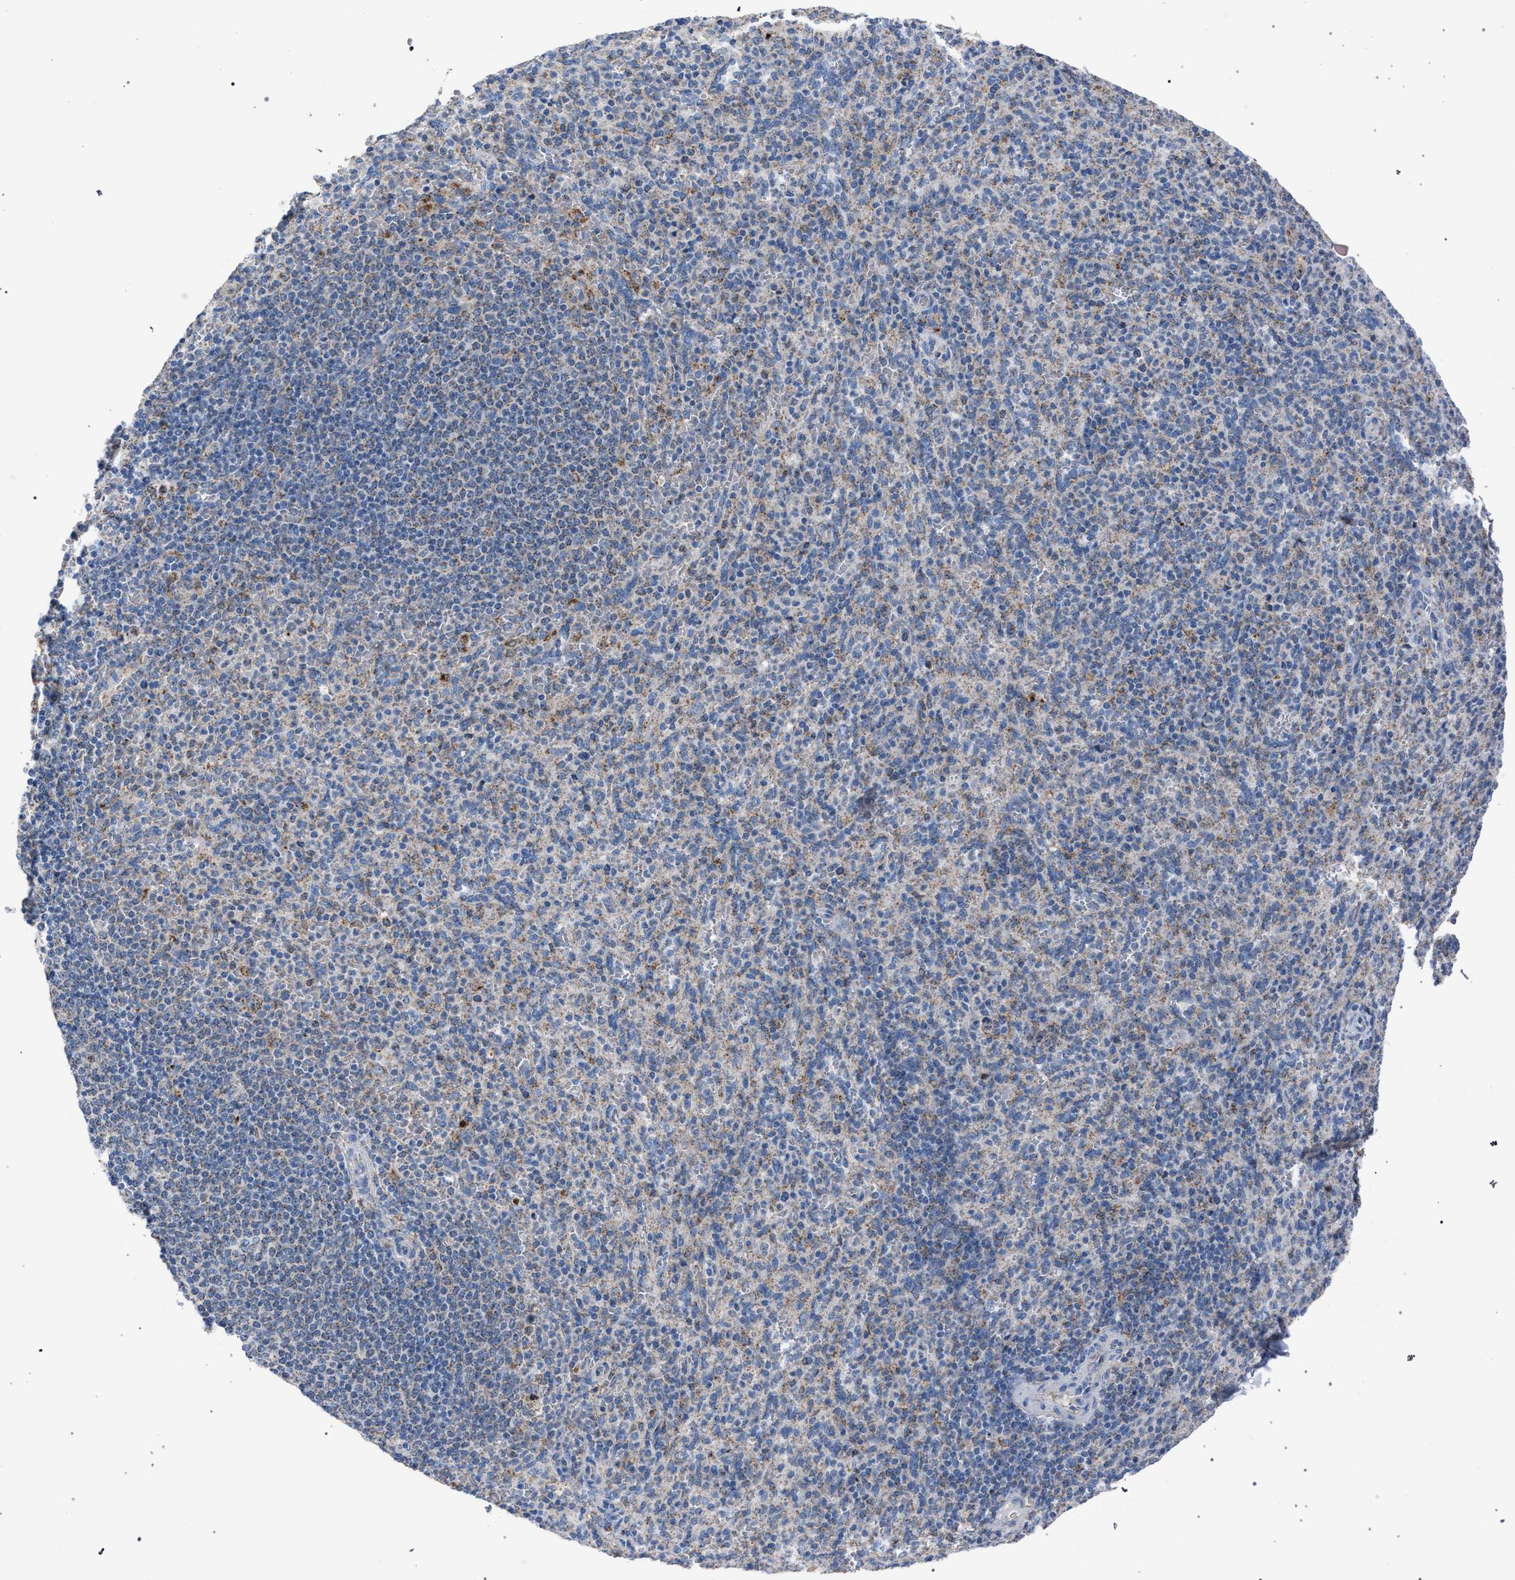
{"staining": {"intensity": "weak", "quantity": "<25%", "location": "cytoplasmic/membranous"}, "tissue": "spleen", "cell_type": "Cells in red pulp", "image_type": "normal", "snomed": [{"axis": "morphology", "description": "Normal tissue, NOS"}, {"axis": "topography", "description": "Spleen"}], "caption": "DAB immunohistochemical staining of benign human spleen displays no significant positivity in cells in red pulp.", "gene": "HSD17B4", "patient": {"sex": "male", "age": 36}}